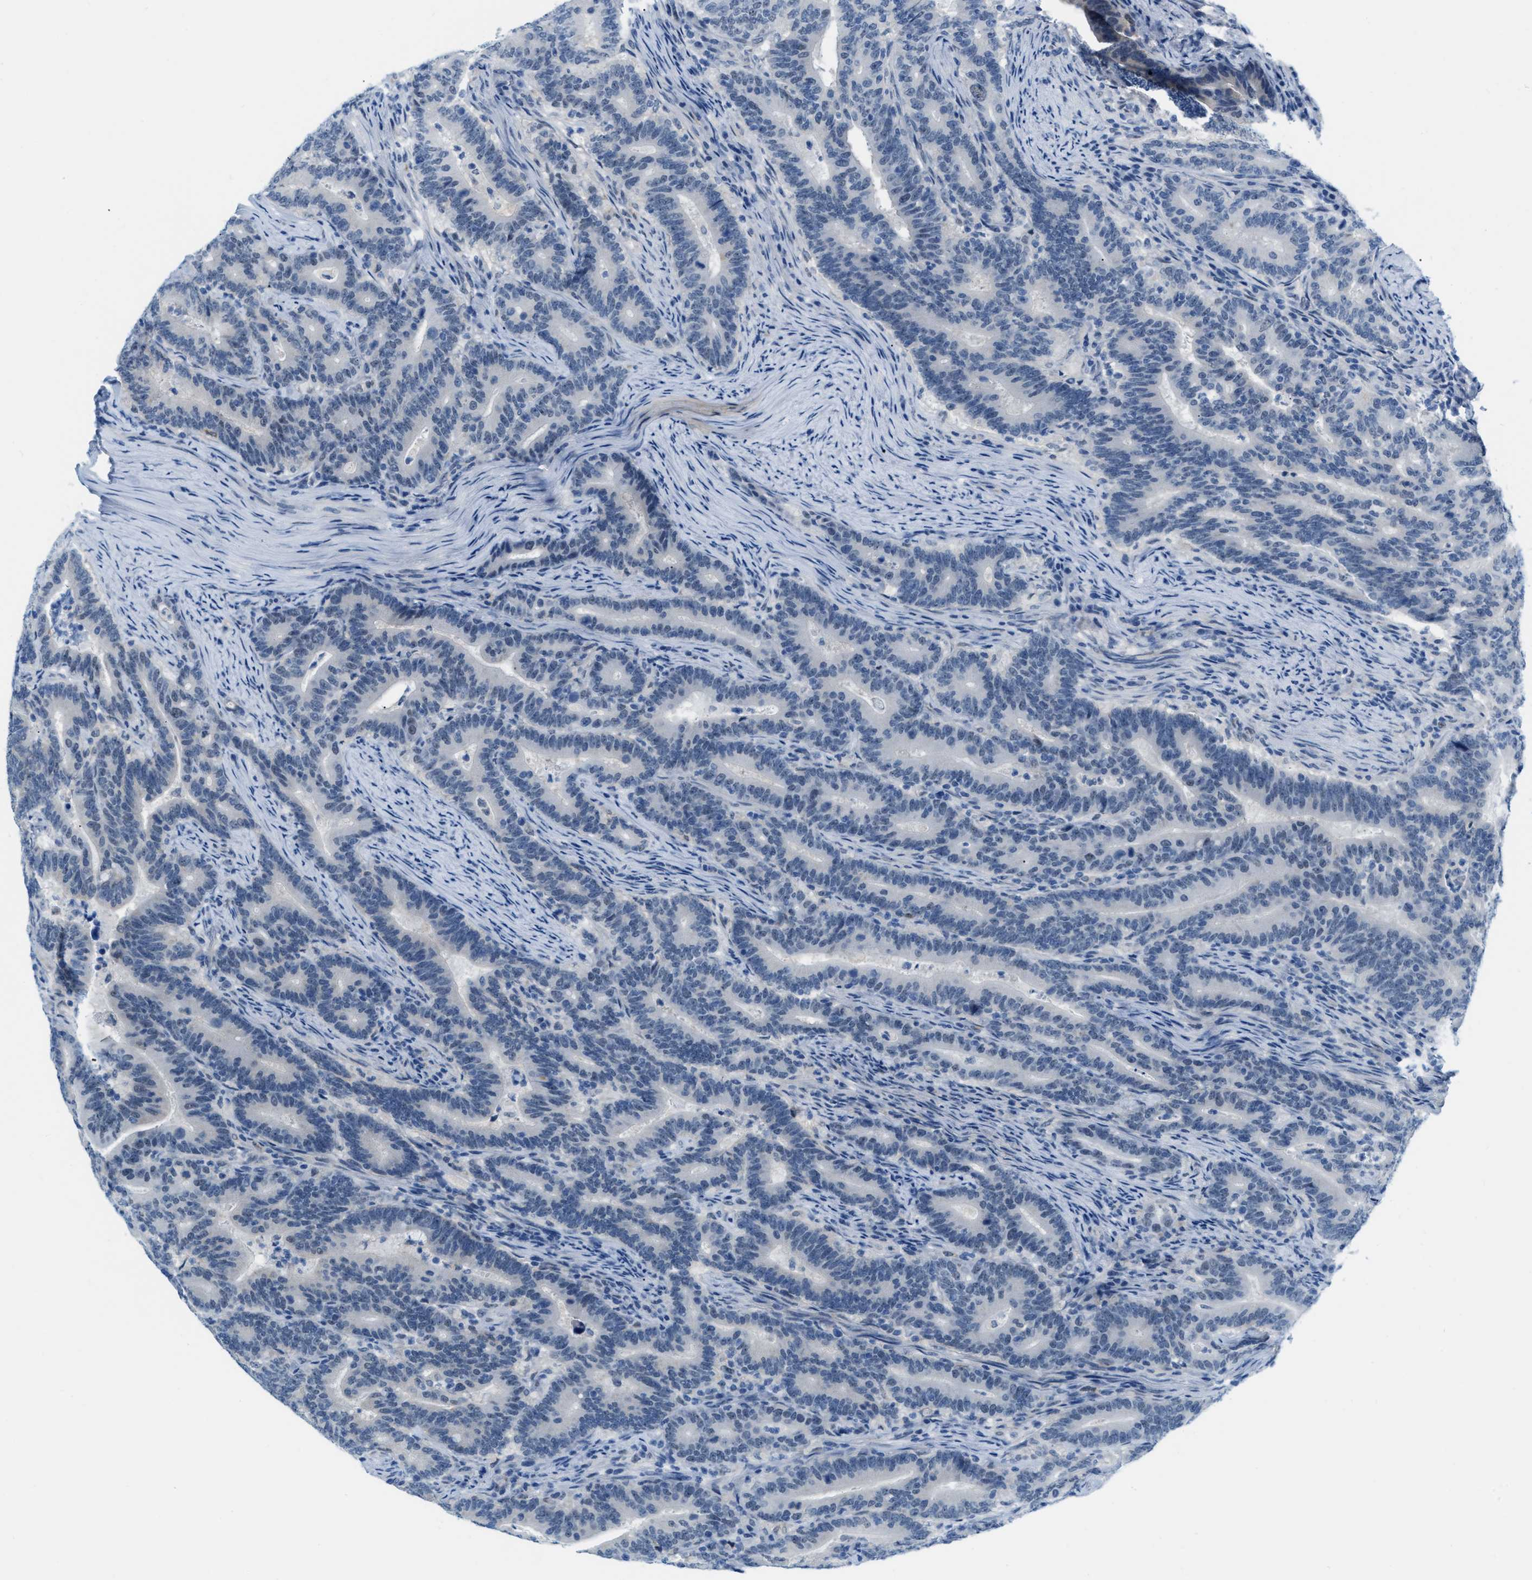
{"staining": {"intensity": "negative", "quantity": "none", "location": "none"}, "tissue": "colorectal cancer", "cell_type": "Tumor cells", "image_type": "cancer", "snomed": [{"axis": "morphology", "description": "Adenocarcinoma, NOS"}, {"axis": "topography", "description": "Colon"}], "caption": "High power microscopy image of an immunohistochemistry (IHC) histopathology image of adenocarcinoma (colorectal), revealing no significant expression in tumor cells.", "gene": "PHRF1", "patient": {"sex": "female", "age": 66}}